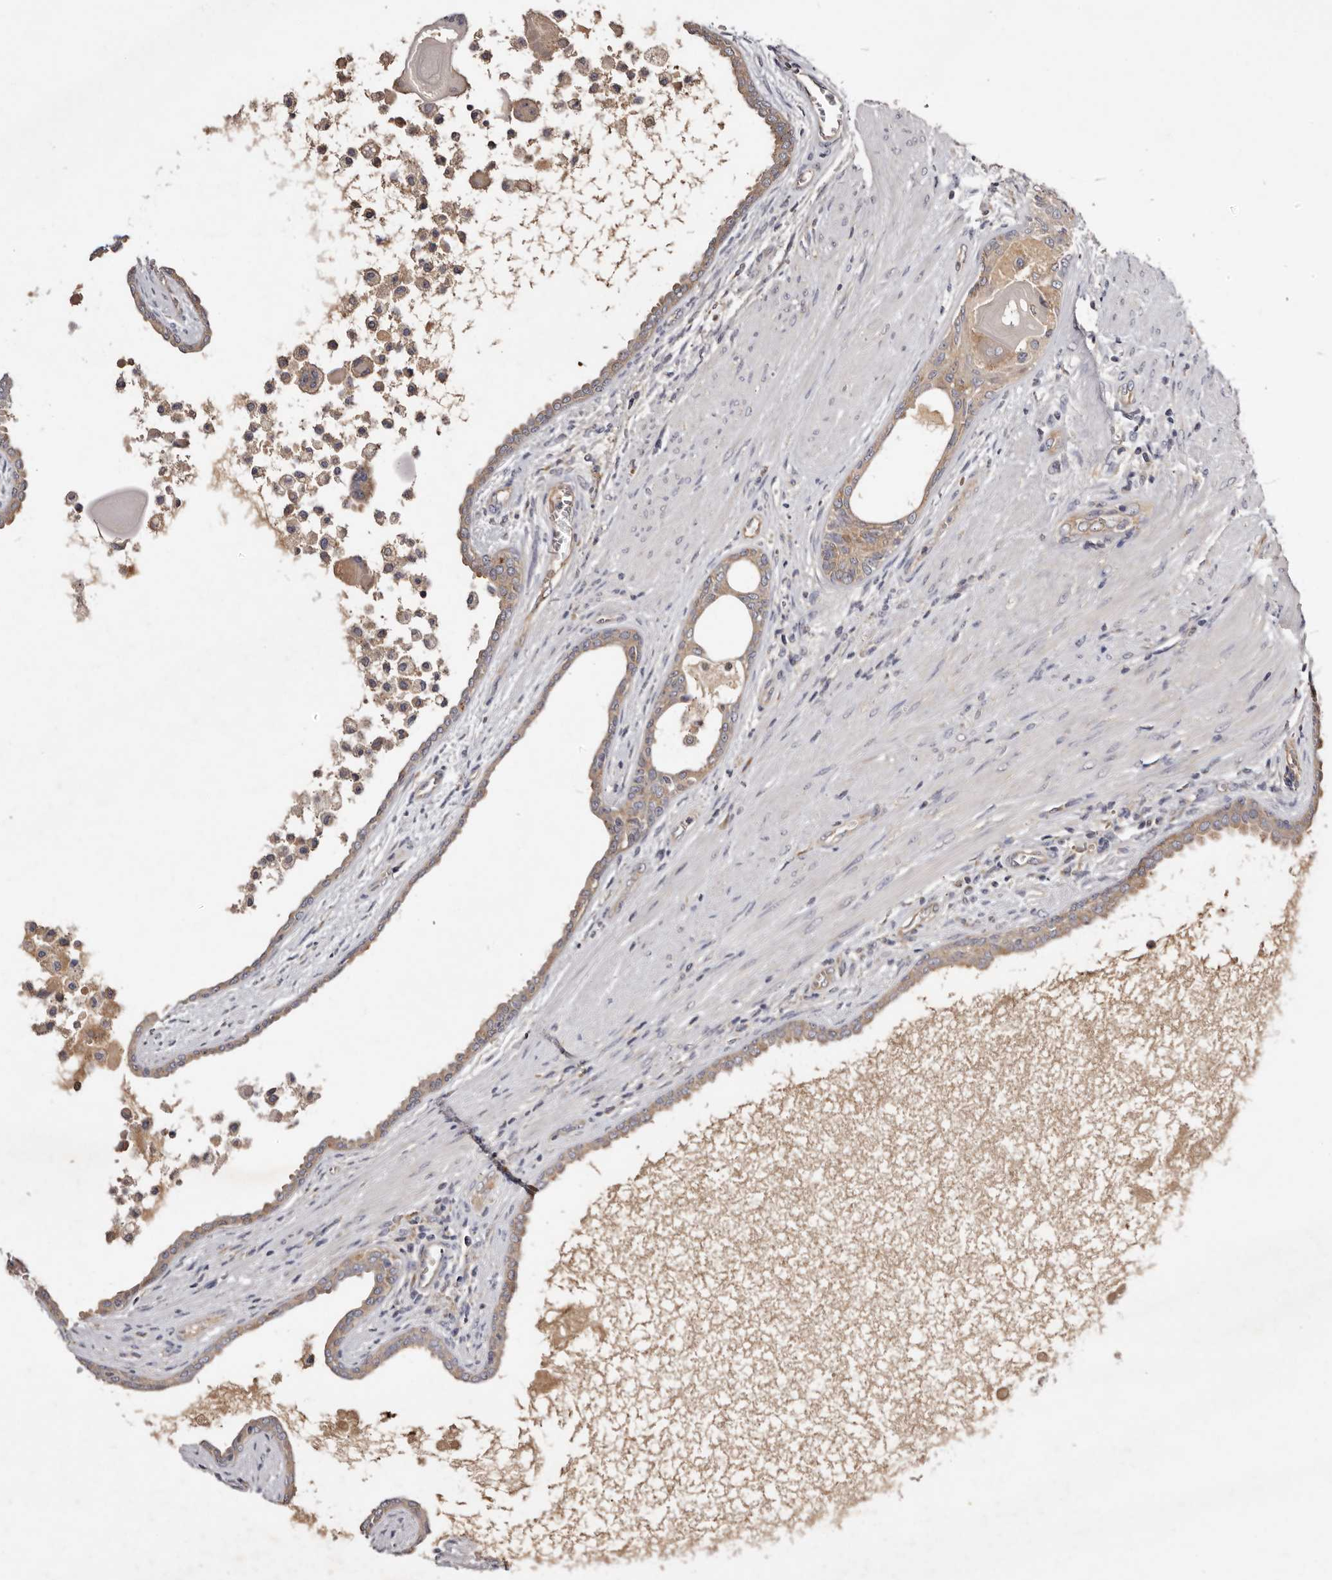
{"staining": {"intensity": "weak", "quantity": ">75%", "location": "cytoplasmic/membranous"}, "tissue": "prostate cancer", "cell_type": "Tumor cells", "image_type": "cancer", "snomed": [{"axis": "morphology", "description": "Normal tissue, NOS"}, {"axis": "morphology", "description": "Adenocarcinoma, Low grade"}, {"axis": "topography", "description": "Prostate"}, {"axis": "topography", "description": "Peripheral nerve tissue"}], "caption": "Immunohistochemistry (IHC) (DAB) staining of human prostate low-grade adenocarcinoma exhibits weak cytoplasmic/membranous protein expression in approximately >75% of tumor cells.", "gene": "LTV1", "patient": {"sex": "male", "age": 71}}